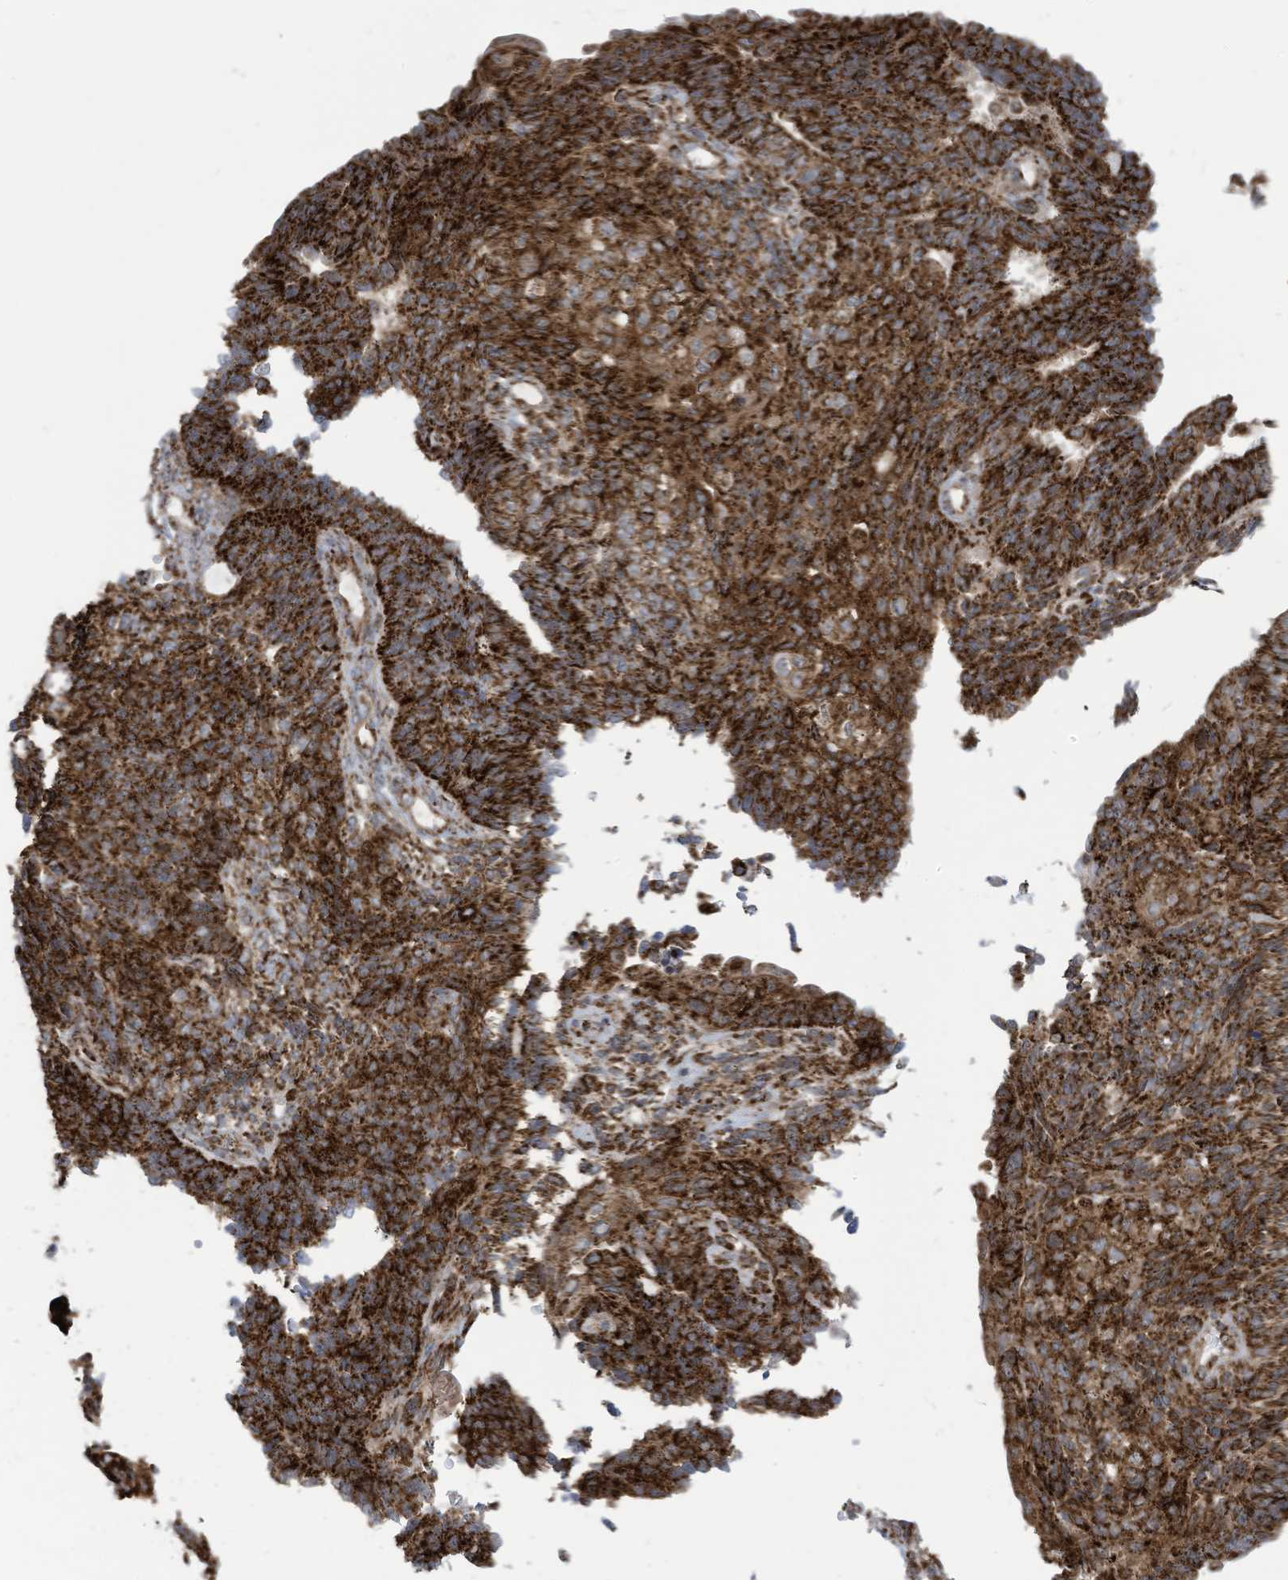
{"staining": {"intensity": "strong", "quantity": ">75%", "location": "cytoplasmic/membranous"}, "tissue": "endometrial cancer", "cell_type": "Tumor cells", "image_type": "cancer", "snomed": [{"axis": "morphology", "description": "Adenocarcinoma, NOS"}, {"axis": "topography", "description": "Endometrium"}], "caption": "Endometrial adenocarcinoma stained with IHC exhibits strong cytoplasmic/membranous staining in approximately >75% of tumor cells.", "gene": "COX10", "patient": {"sex": "female", "age": 32}}